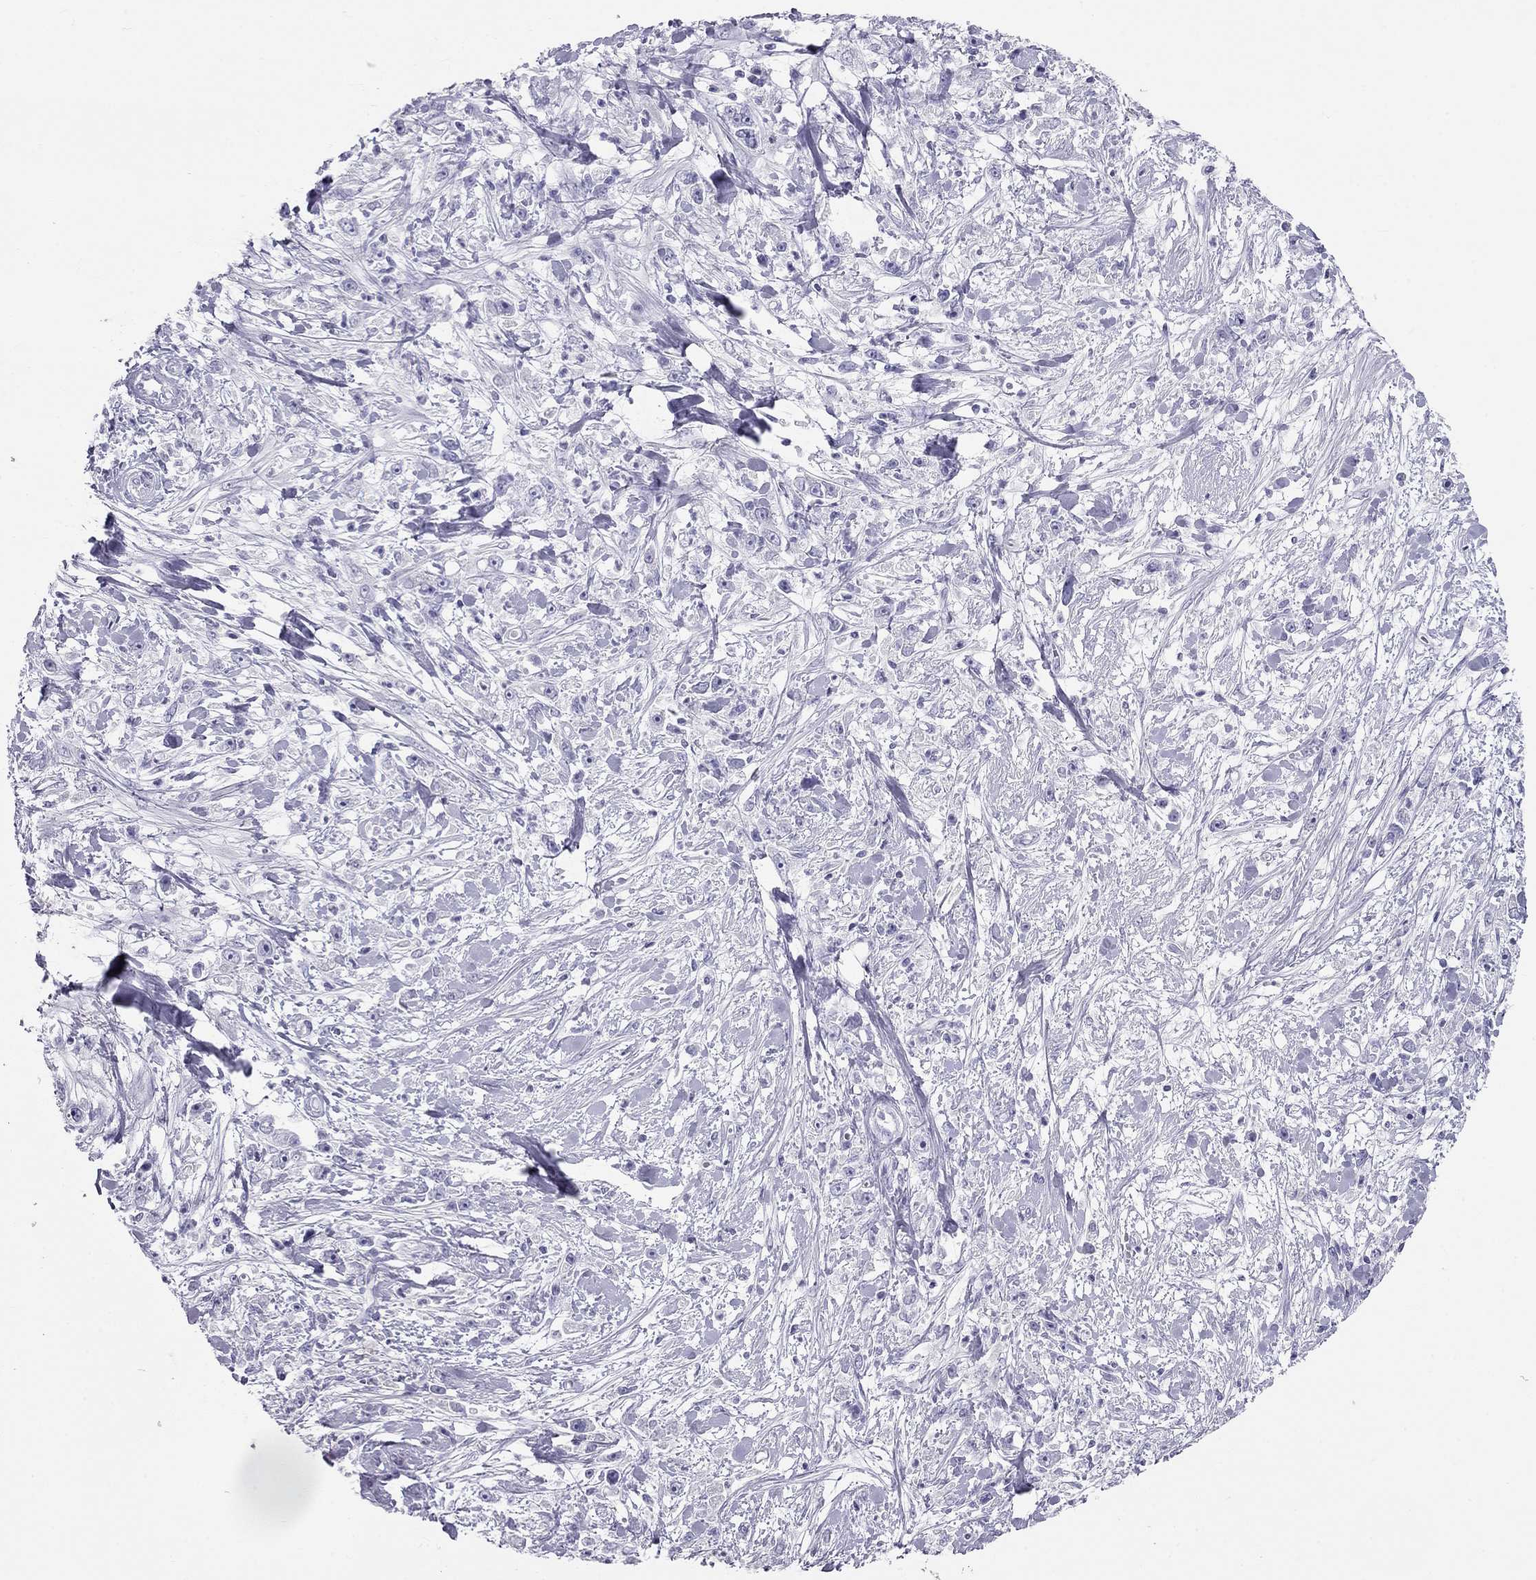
{"staining": {"intensity": "negative", "quantity": "none", "location": "none"}, "tissue": "stomach cancer", "cell_type": "Tumor cells", "image_type": "cancer", "snomed": [{"axis": "morphology", "description": "Adenocarcinoma, NOS"}, {"axis": "topography", "description": "Stomach"}], "caption": "The histopathology image reveals no staining of tumor cells in stomach adenocarcinoma.", "gene": "KLRG1", "patient": {"sex": "female", "age": 59}}